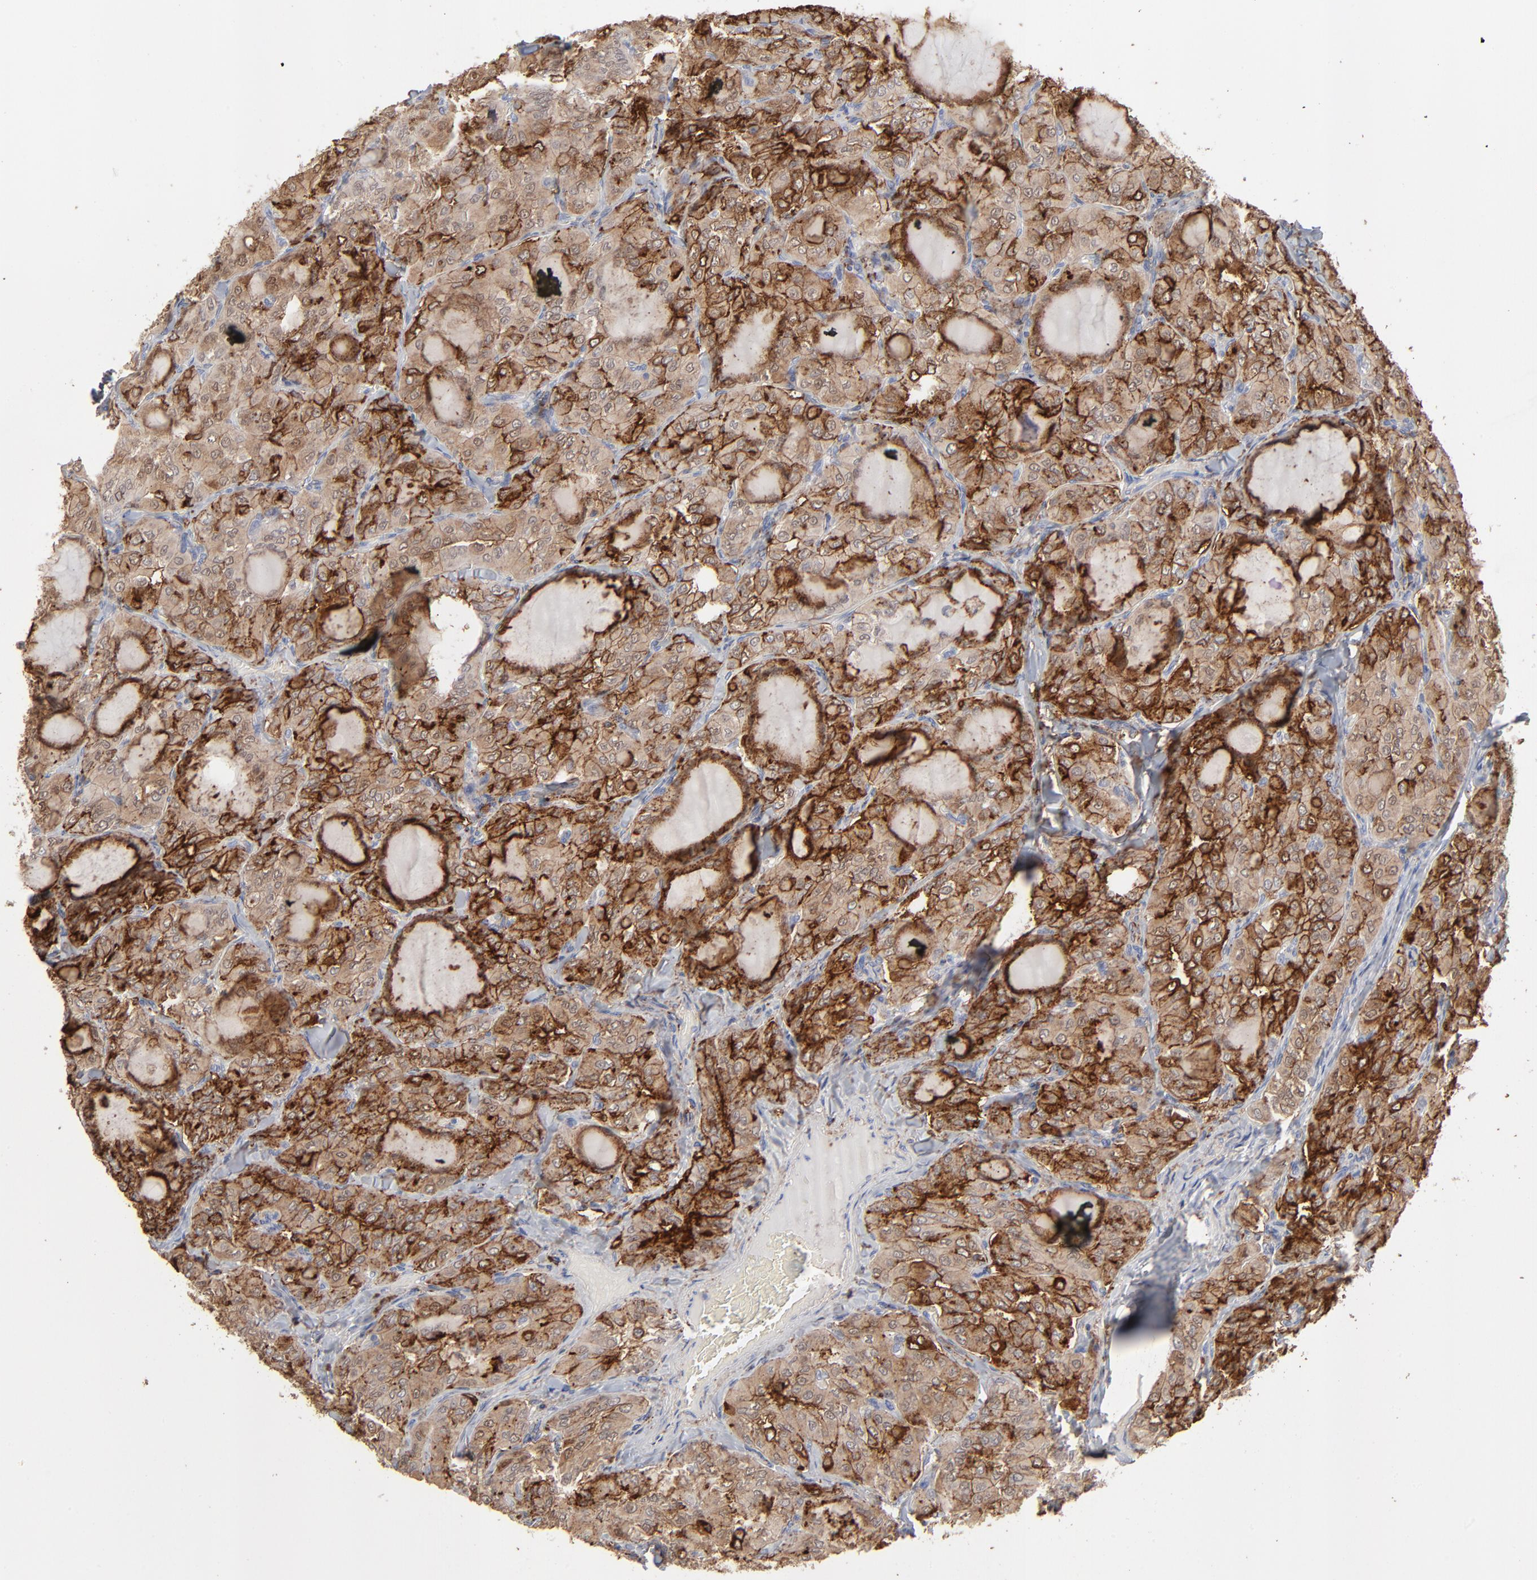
{"staining": {"intensity": "moderate", "quantity": ">75%", "location": "cytoplasmic/membranous"}, "tissue": "thyroid cancer", "cell_type": "Tumor cells", "image_type": "cancer", "snomed": [{"axis": "morphology", "description": "Papillary adenocarcinoma, NOS"}, {"axis": "topography", "description": "Thyroid gland"}], "caption": "Brown immunohistochemical staining in thyroid papillary adenocarcinoma displays moderate cytoplasmic/membranous expression in approximately >75% of tumor cells. The protein is shown in brown color, while the nuclei are stained blue.", "gene": "ANXA5", "patient": {"sex": "male", "age": 20}}